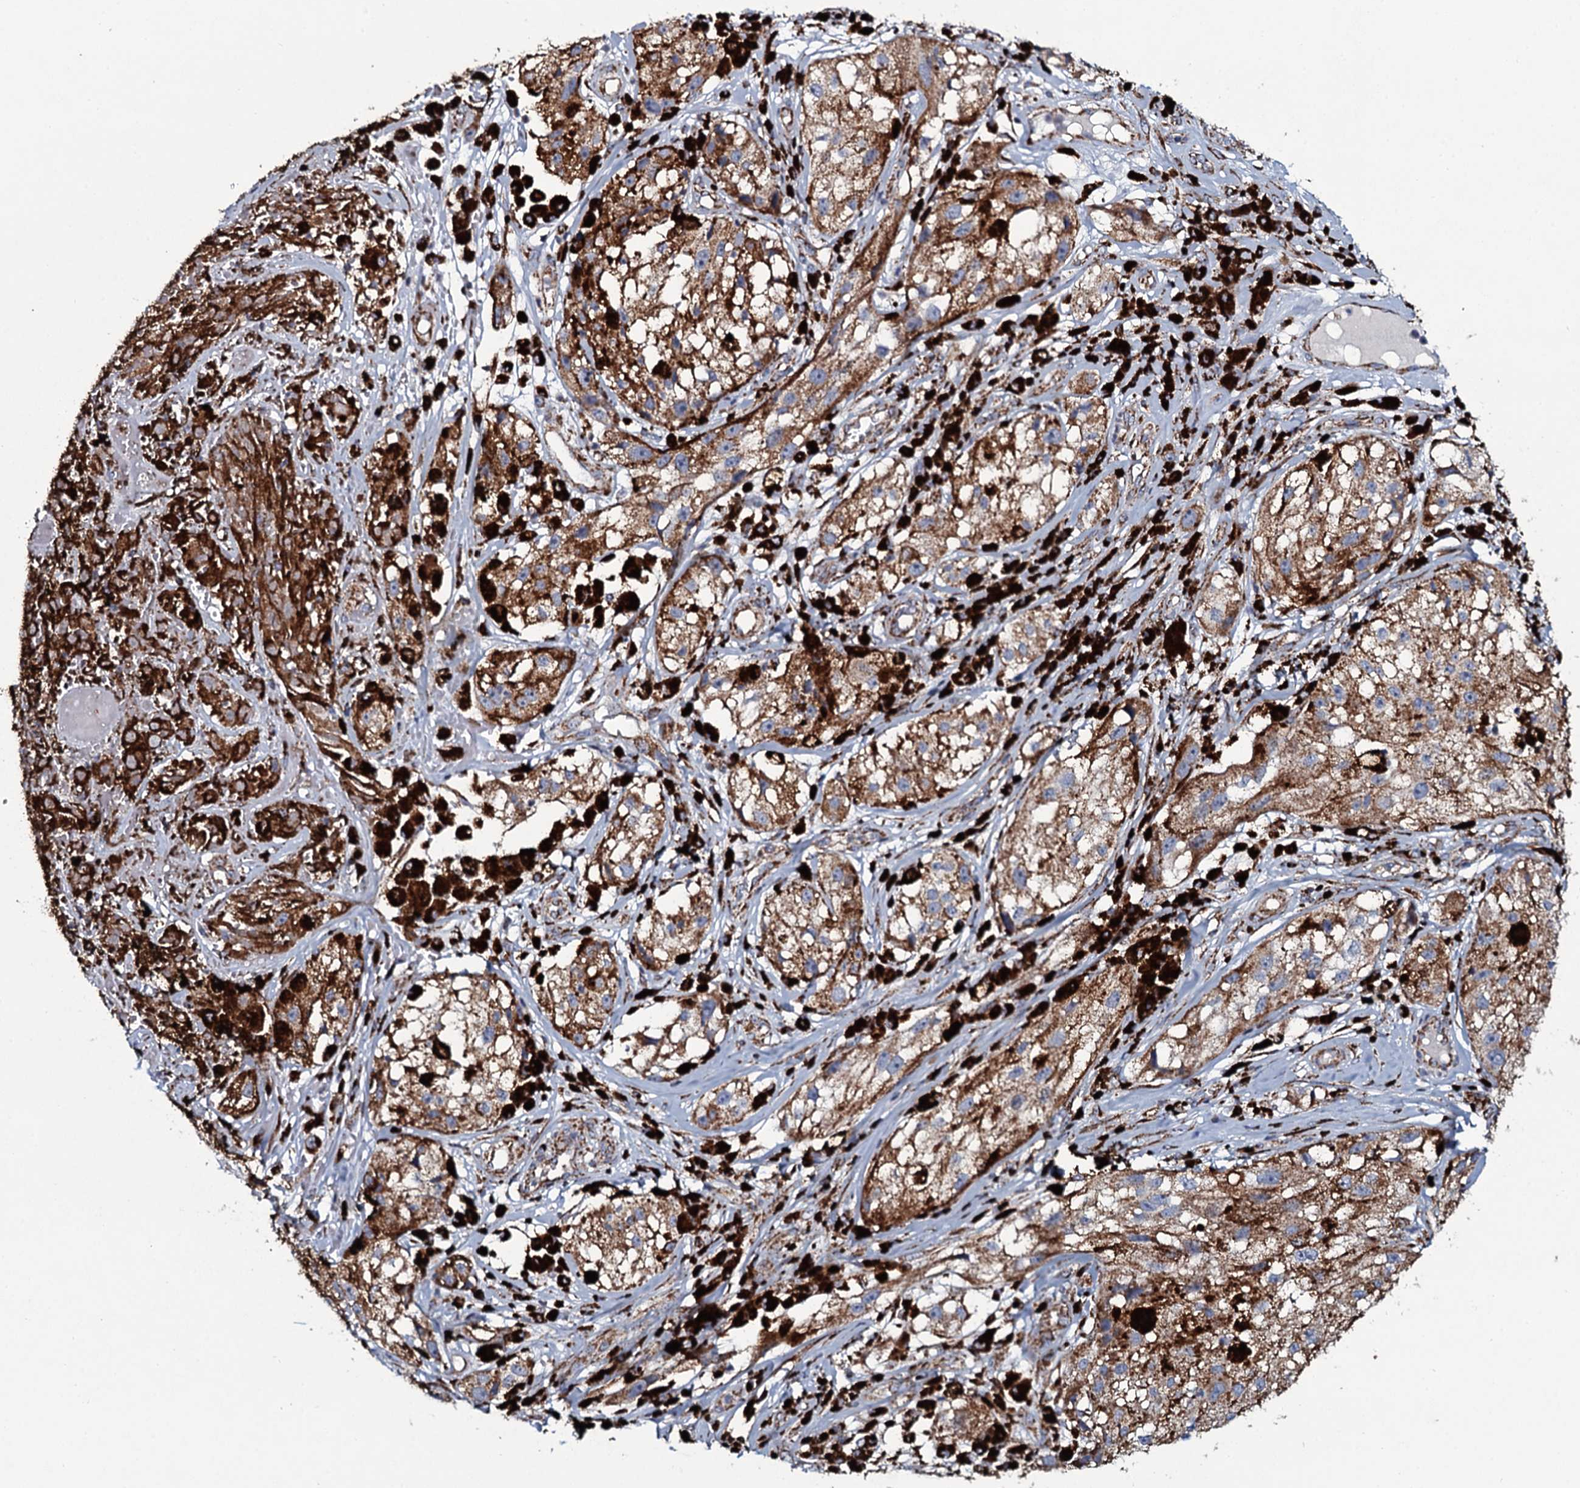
{"staining": {"intensity": "strong", "quantity": ">75%", "location": "cytoplasmic/membranous"}, "tissue": "melanoma", "cell_type": "Tumor cells", "image_type": "cancer", "snomed": [{"axis": "morphology", "description": "Malignant melanoma, NOS"}, {"axis": "topography", "description": "Skin"}], "caption": "Immunohistochemical staining of malignant melanoma displays high levels of strong cytoplasmic/membranous staining in approximately >75% of tumor cells.", "gene": "EVC2", "patient": {"sex": "male", "age": 88}}